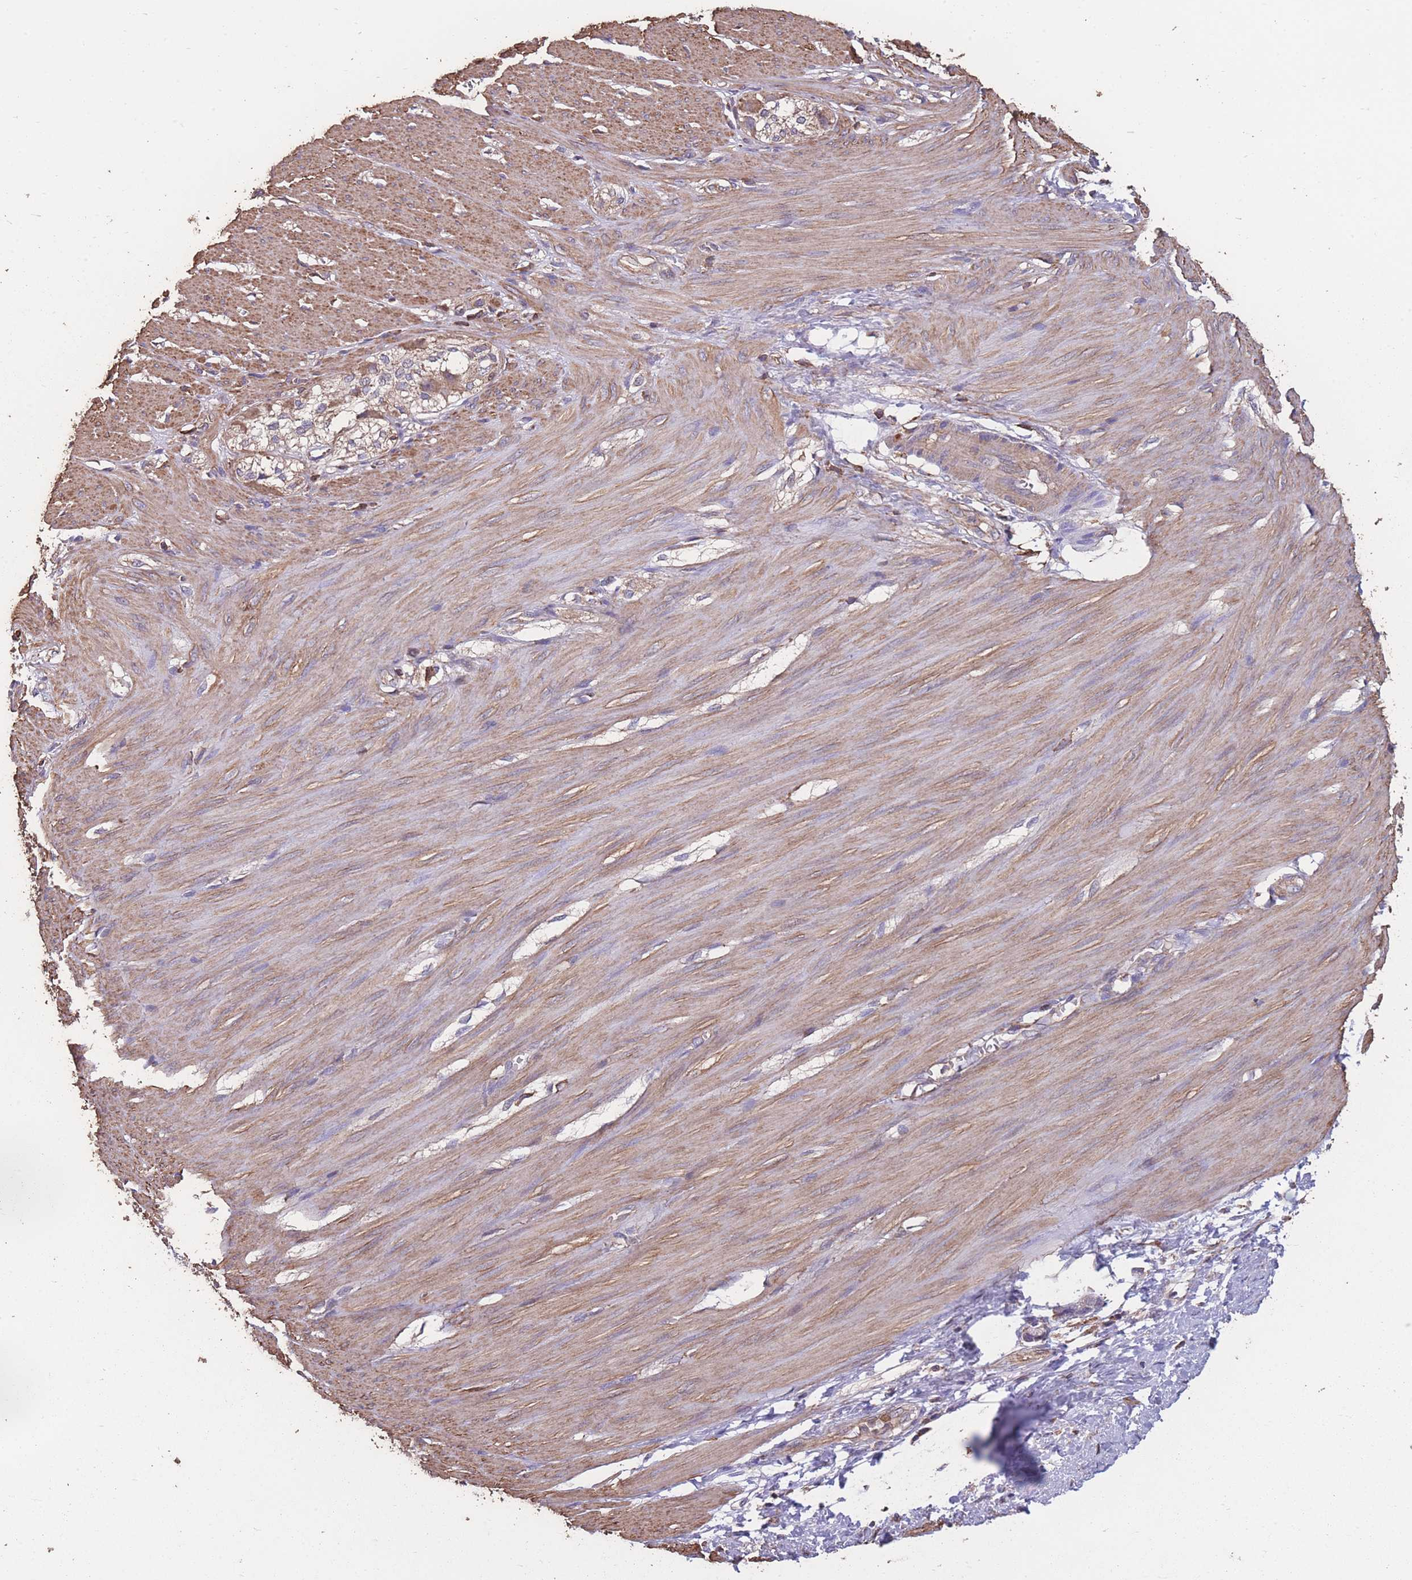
{"staining": {"intensity": "moderate", "quantity": ">75%", "location": "cytoplasmic/membranous"}, "tissue": "smooth muscle", "cell_type": "Smooth muscle cells", "image_type": "normal", "snomed": [{"axis": "morphology", "description": "Normal tissue, NOS"}, {"axis": "morphology", "description": "Adenocarcinoma, NOS"}, {"axis": "topography", "description": "Colon"}, {"axis": "topography", "description": "Peripheral nerve tissue"}], "caption": "IHC of unremarkable smooth muscle reveals medium levels of moderate cytoplasmic/membranous staining in approximately >75% of smooth muscle cells.", "gene": "NUDT21", "patient": {"sex": "male", "age": 14}}